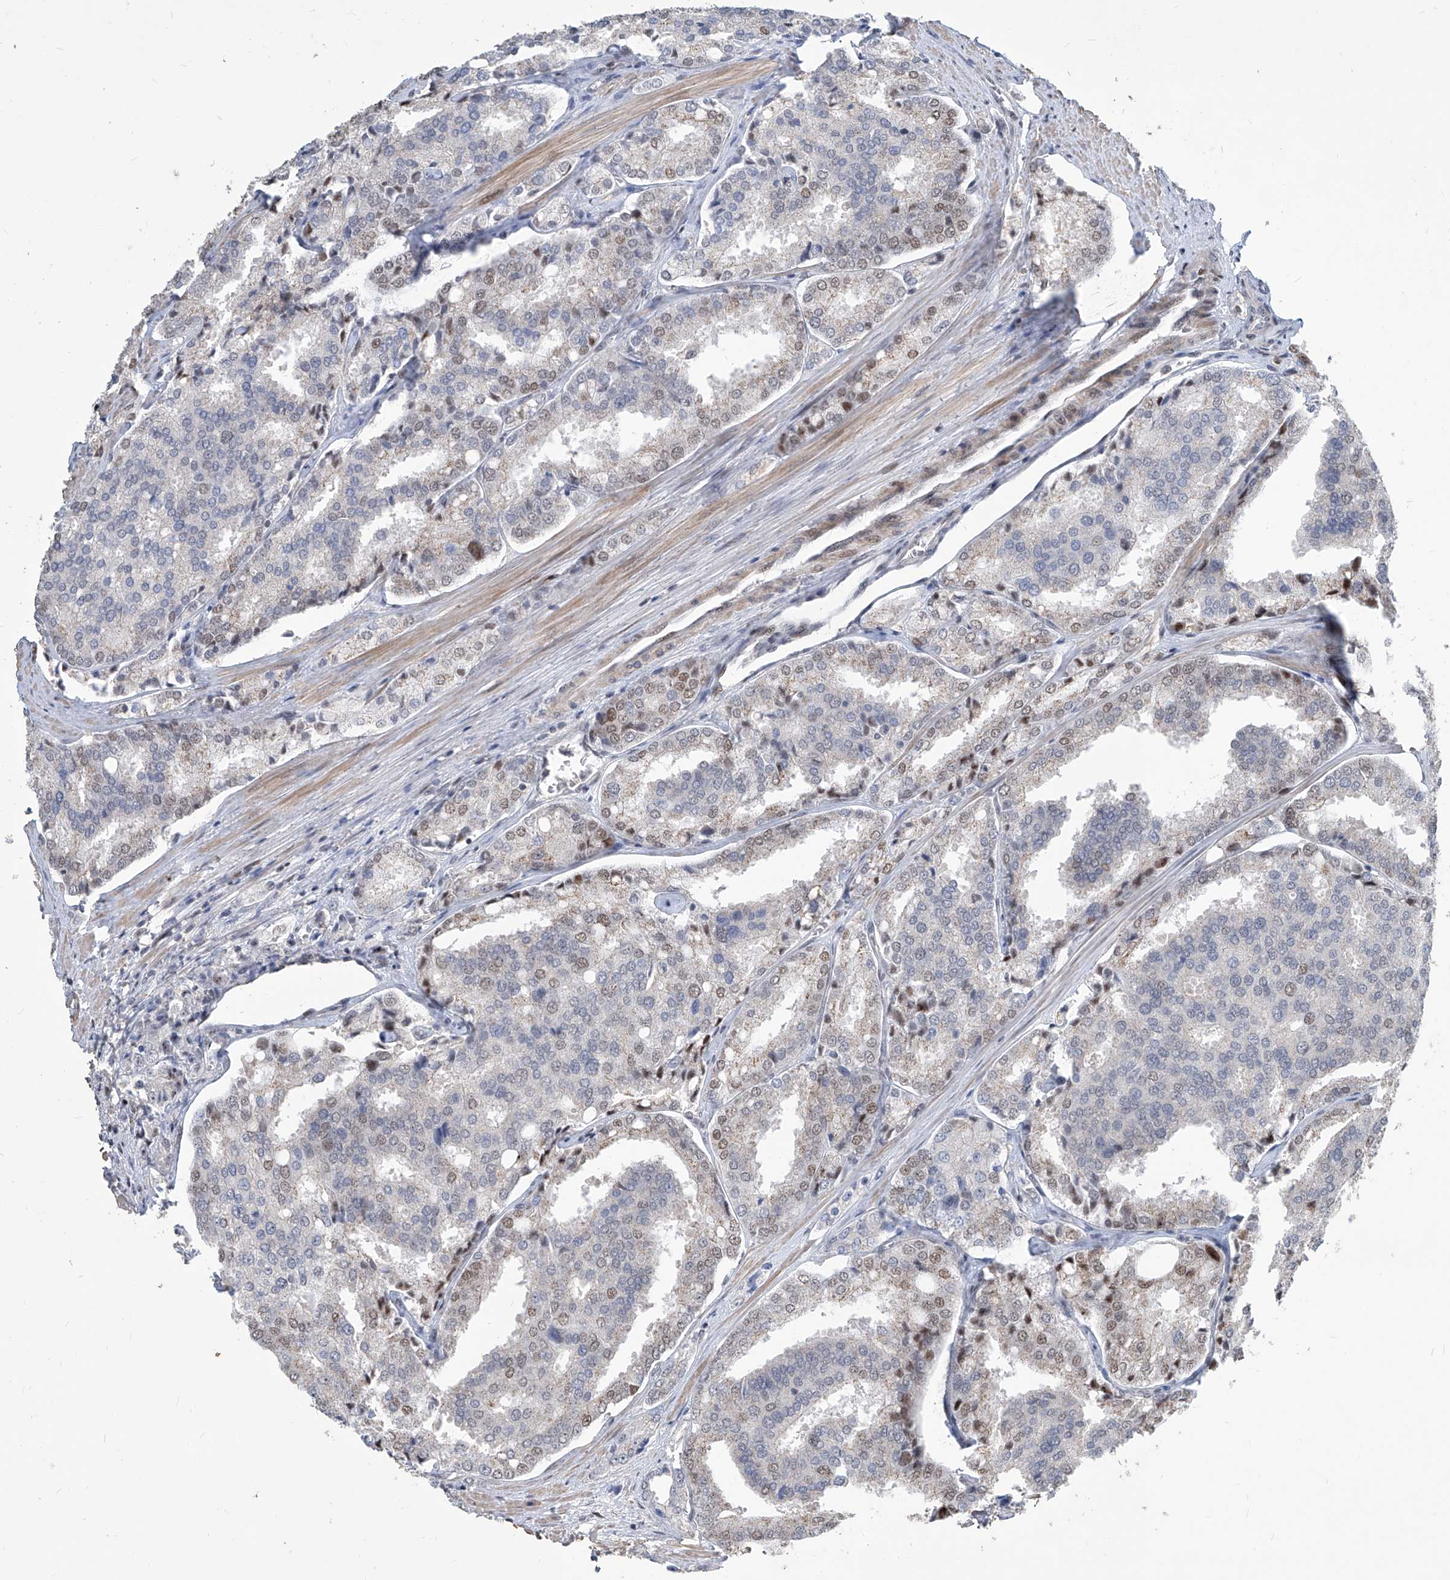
{"staining": {"intensity": "moderate", "quantity": "25%-75%", "location": "nuclear"}, "tissue": "prostate cancer", "cell_type": "Tumor cells", "image_type": "cancer", "snomed": [{"axis": "morphology", "description": "Adenocarcinoma, High grade"}, {"axis": "topography", "description": "Prostate"}], "caption": "Prostate cancer (high-grade adenocarcinoma) stained with IHC exhibits moderate nuclear expression in approximately 25%-75% of tumor cells.", "gene": "IRF2", "patient": {"sex": "male", "age": 50}}